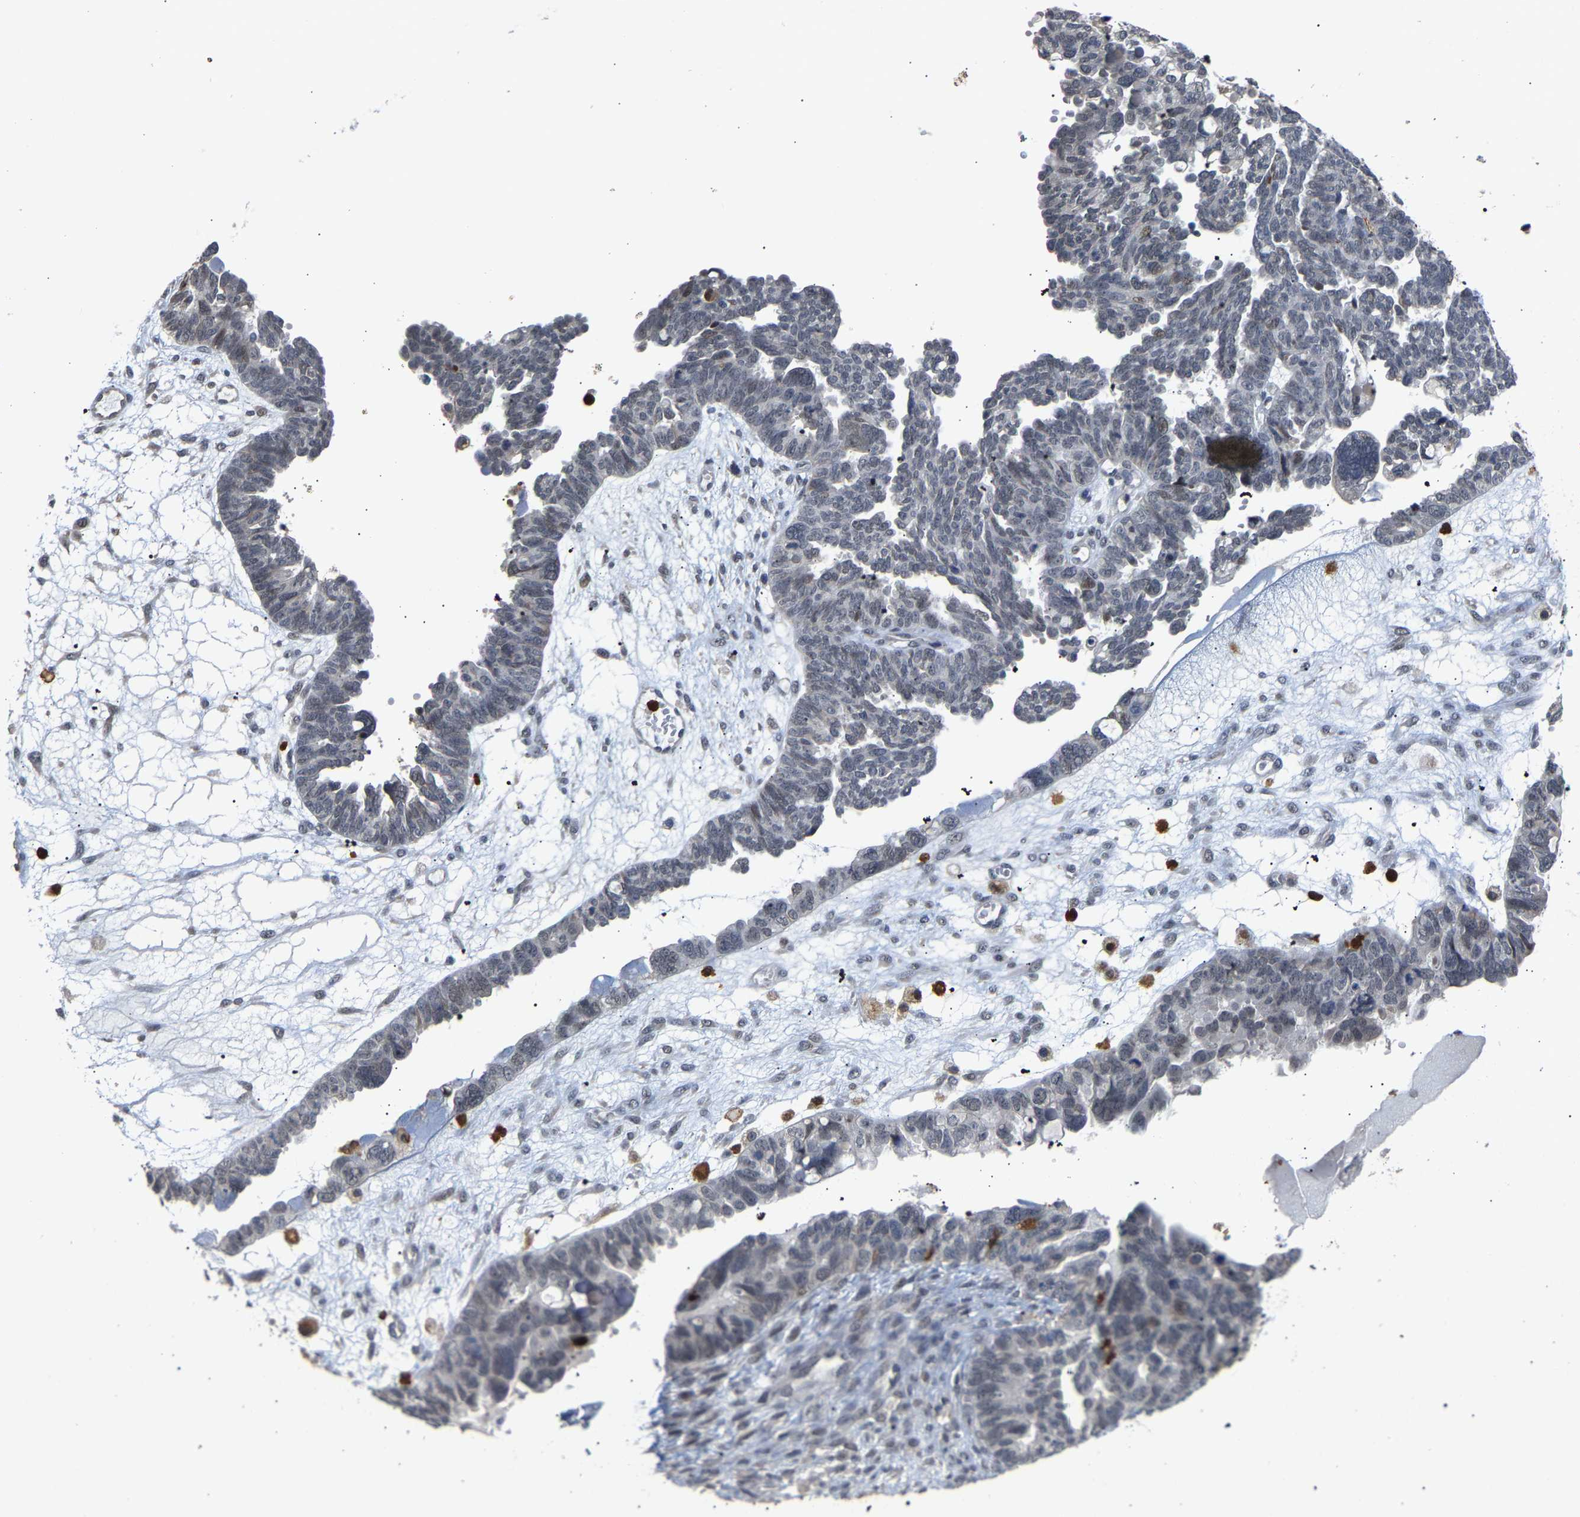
{"staining": {"intensity": "weak", "quantity": "<25%", "location": "nuclear"}, "tissue": "ovarian cancer", "cell_type": "Tumor cells", "image_type": "cancer", "snomed": [{"axis": "morphology", "description": "Cystadenocarcinoma, serous, NOS"}, {"axis": "topography", "description": "Ovary"}], "caption": "Immunohistochemistry (IHC) micrograph of human serous cystadenocarcinoma (ovarian) stained for a protein (brown), which demonstrates no staining in tumor cells.", "gene": "TDRD7", "patient": {"sex": "female", "age": 79}}